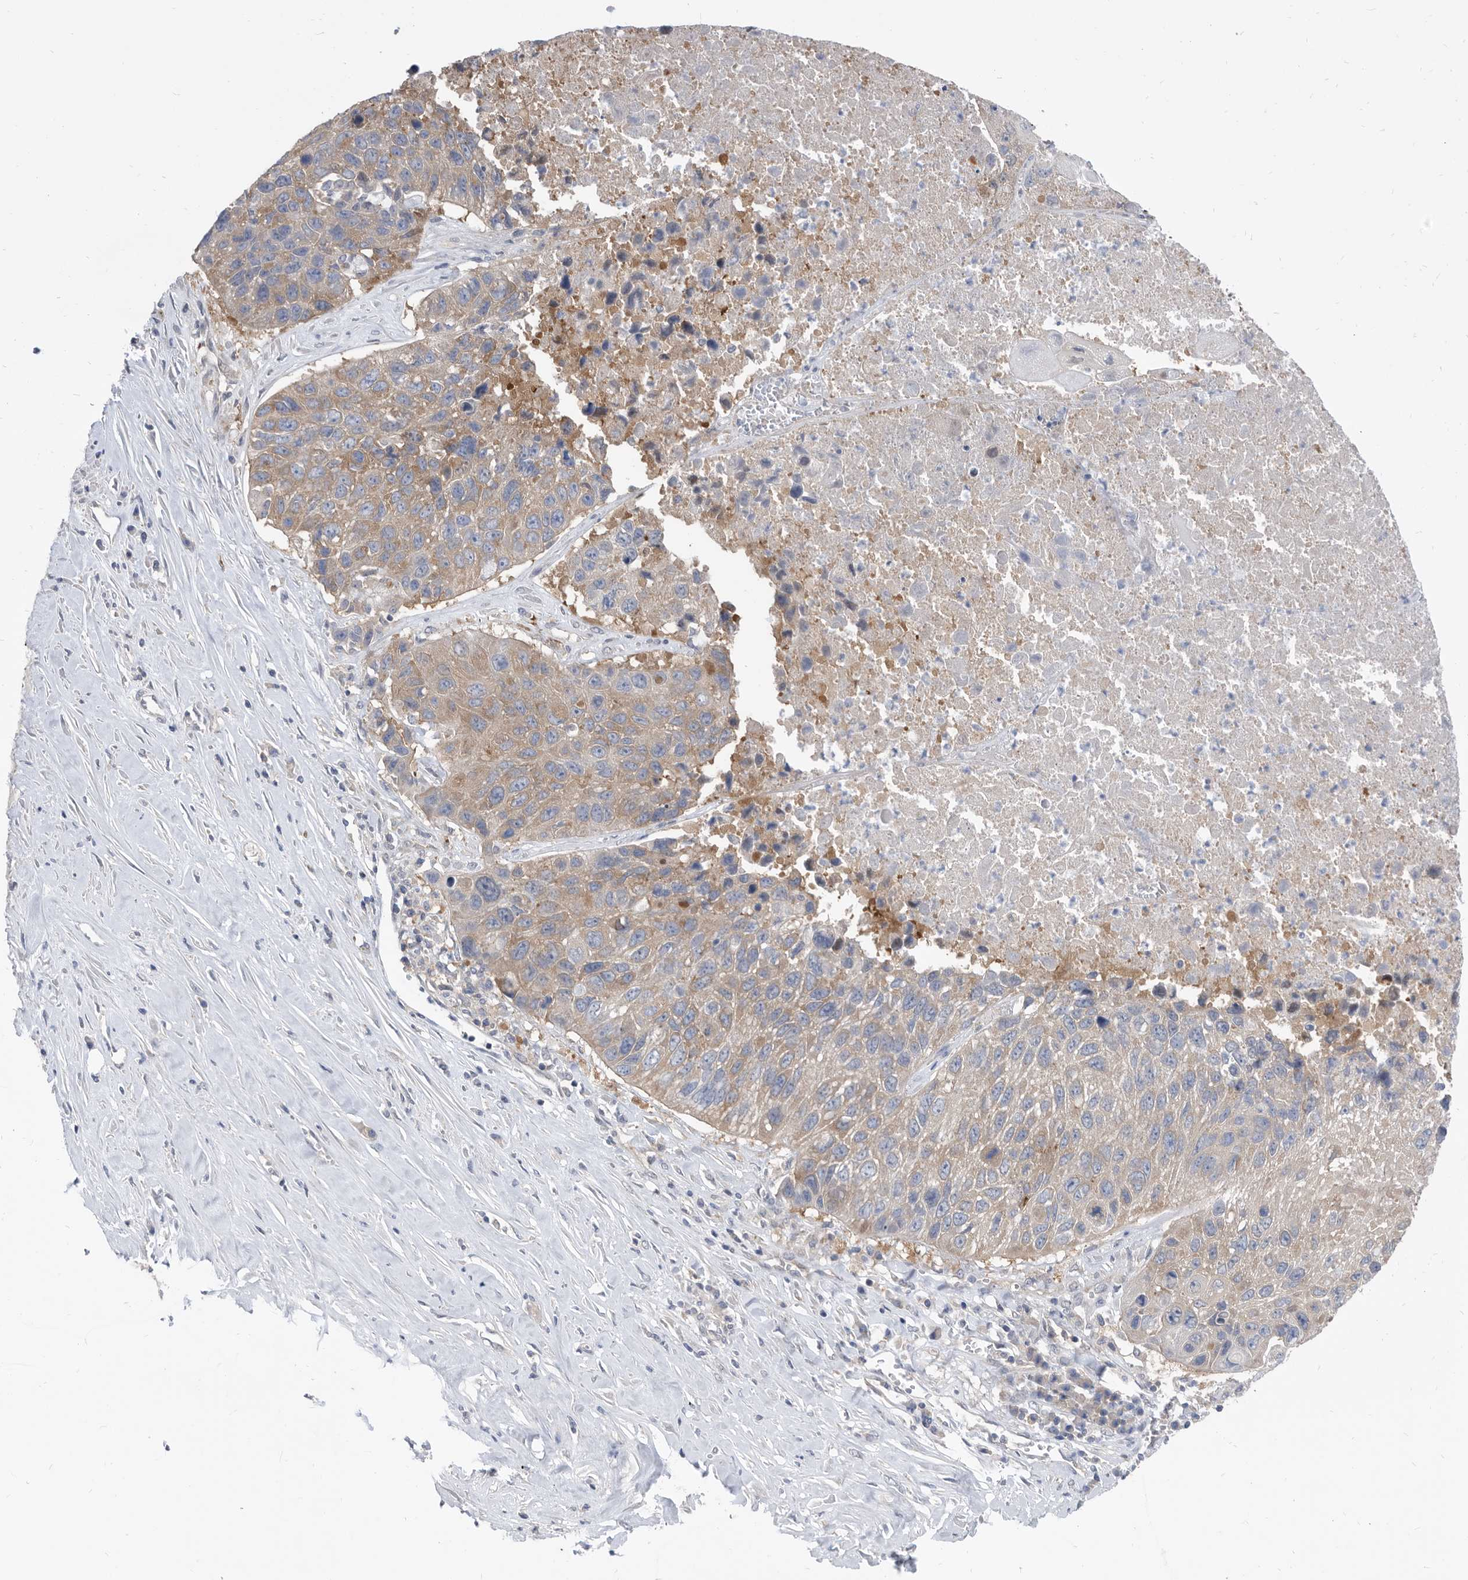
{"staining": {"intensity": "weak", "quantity": ">75%", "location": "cytoplasmic/membranous"}, "tissue": "lung cancer", "cell_type": "Tumor cells", "image_type": "cancer", "snomed": [{"axis": "morphology", "description": "Squamous cell carcinoma, NOS"}, {"axis": "topography", "description": "Lung"}], "caption": "Immunohistochemical staining of lung squamous cell carcinoma shows low levels of weak cytoplasmic/membranous protein staining in about >75% of tumor cells.", "gene": "CCT4", "patient": {"sex": "male", "age": 61}}